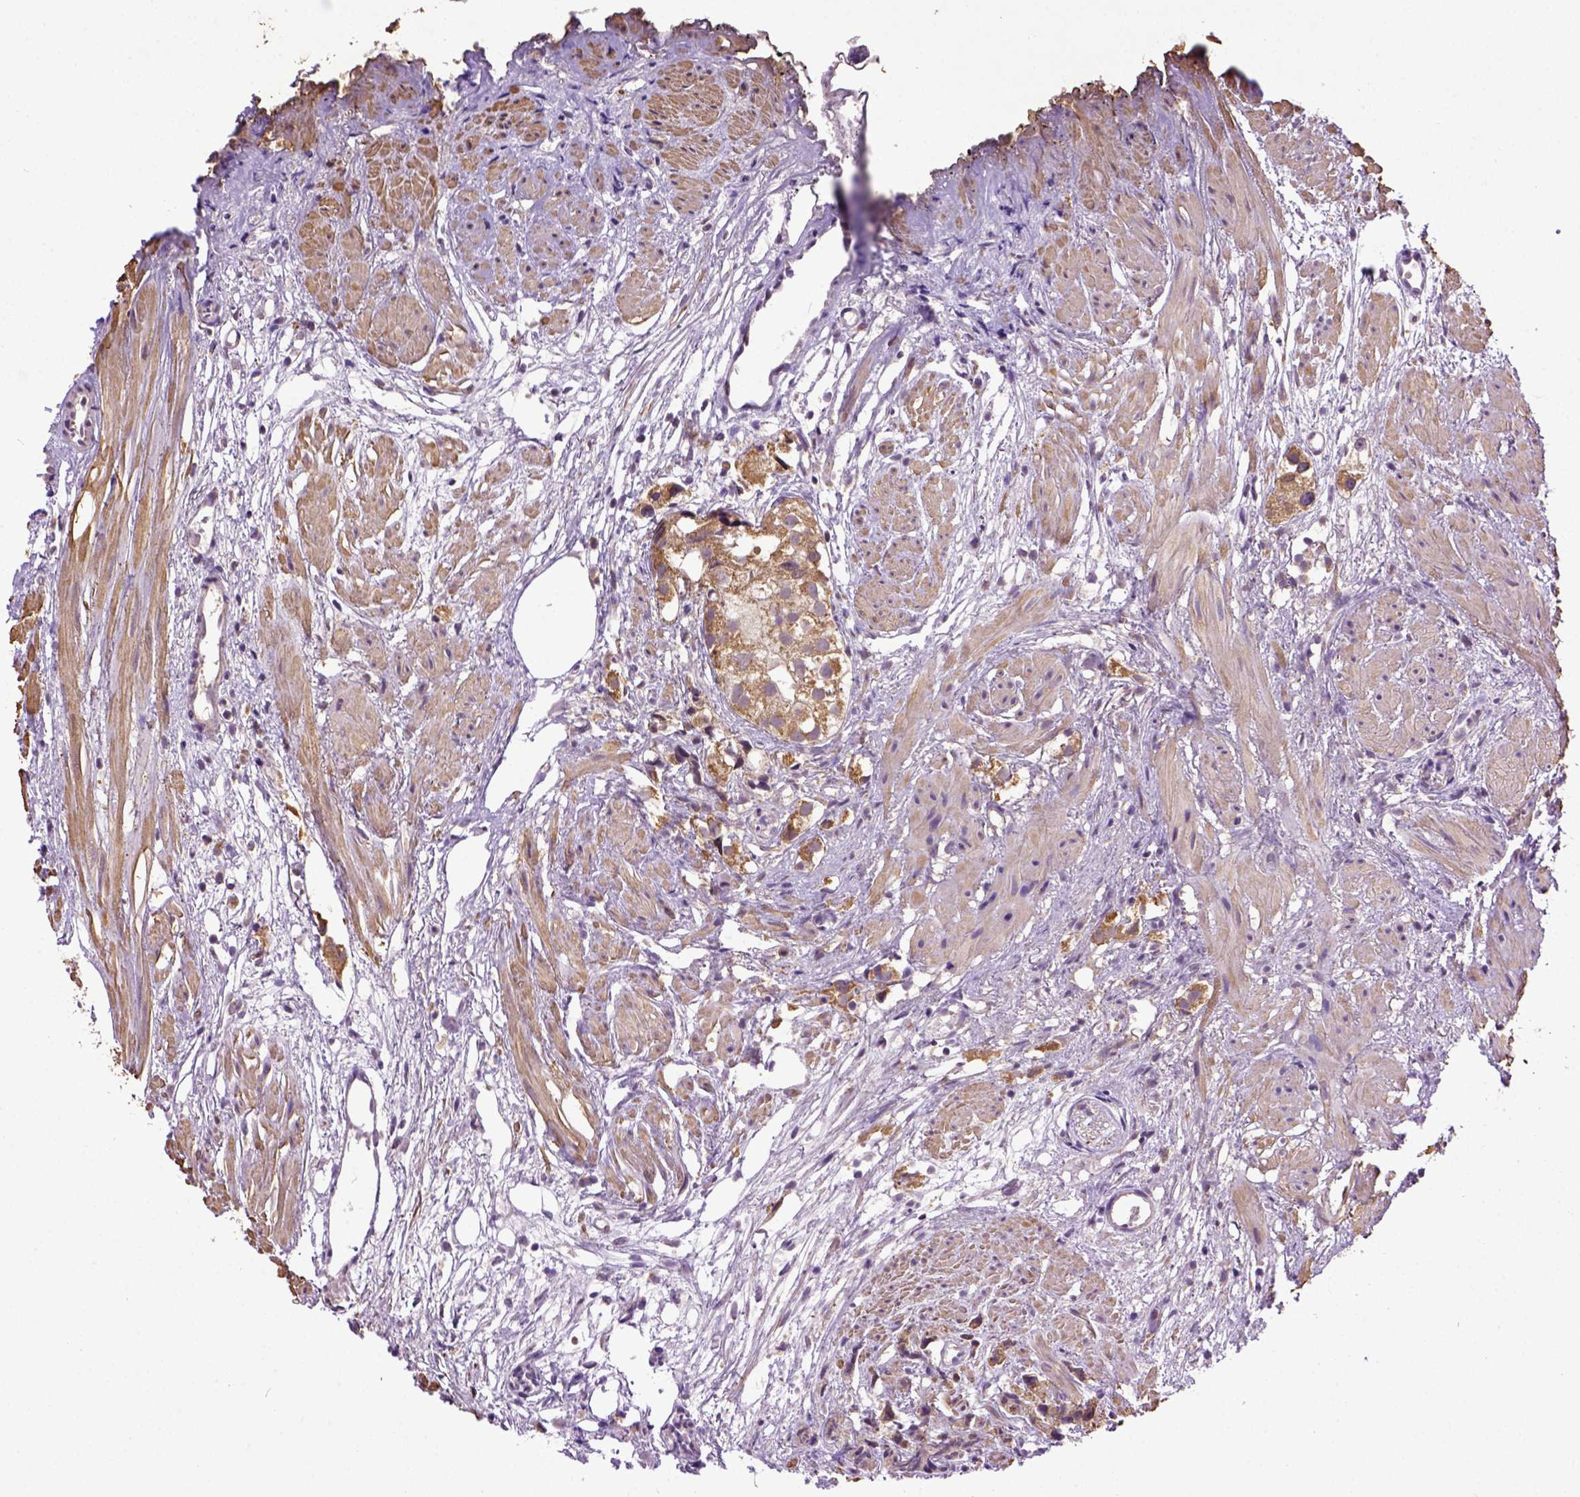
{"staining": {"intensity": "moderate", "quantity": ">75%", "location": "cytoplasmic/membranous"}, "tissue": "prostate cancer", "cell_type": "Tumor cells", "image_type": "cancer", "snomed": [{"axis": "morphology", "description": "Adenocarcinoma, High grade"}, {"axis": "topography", "description": "Prostate"}], "caption": "Prostate high-grade adenocarcinoma stained with DAB IHC shows medium levels of moderate cytoplasmic/membranous expression in about >75% of tumor cells.", "gene": "WDR17", "patient": {"sex": "male", "age": 68}}